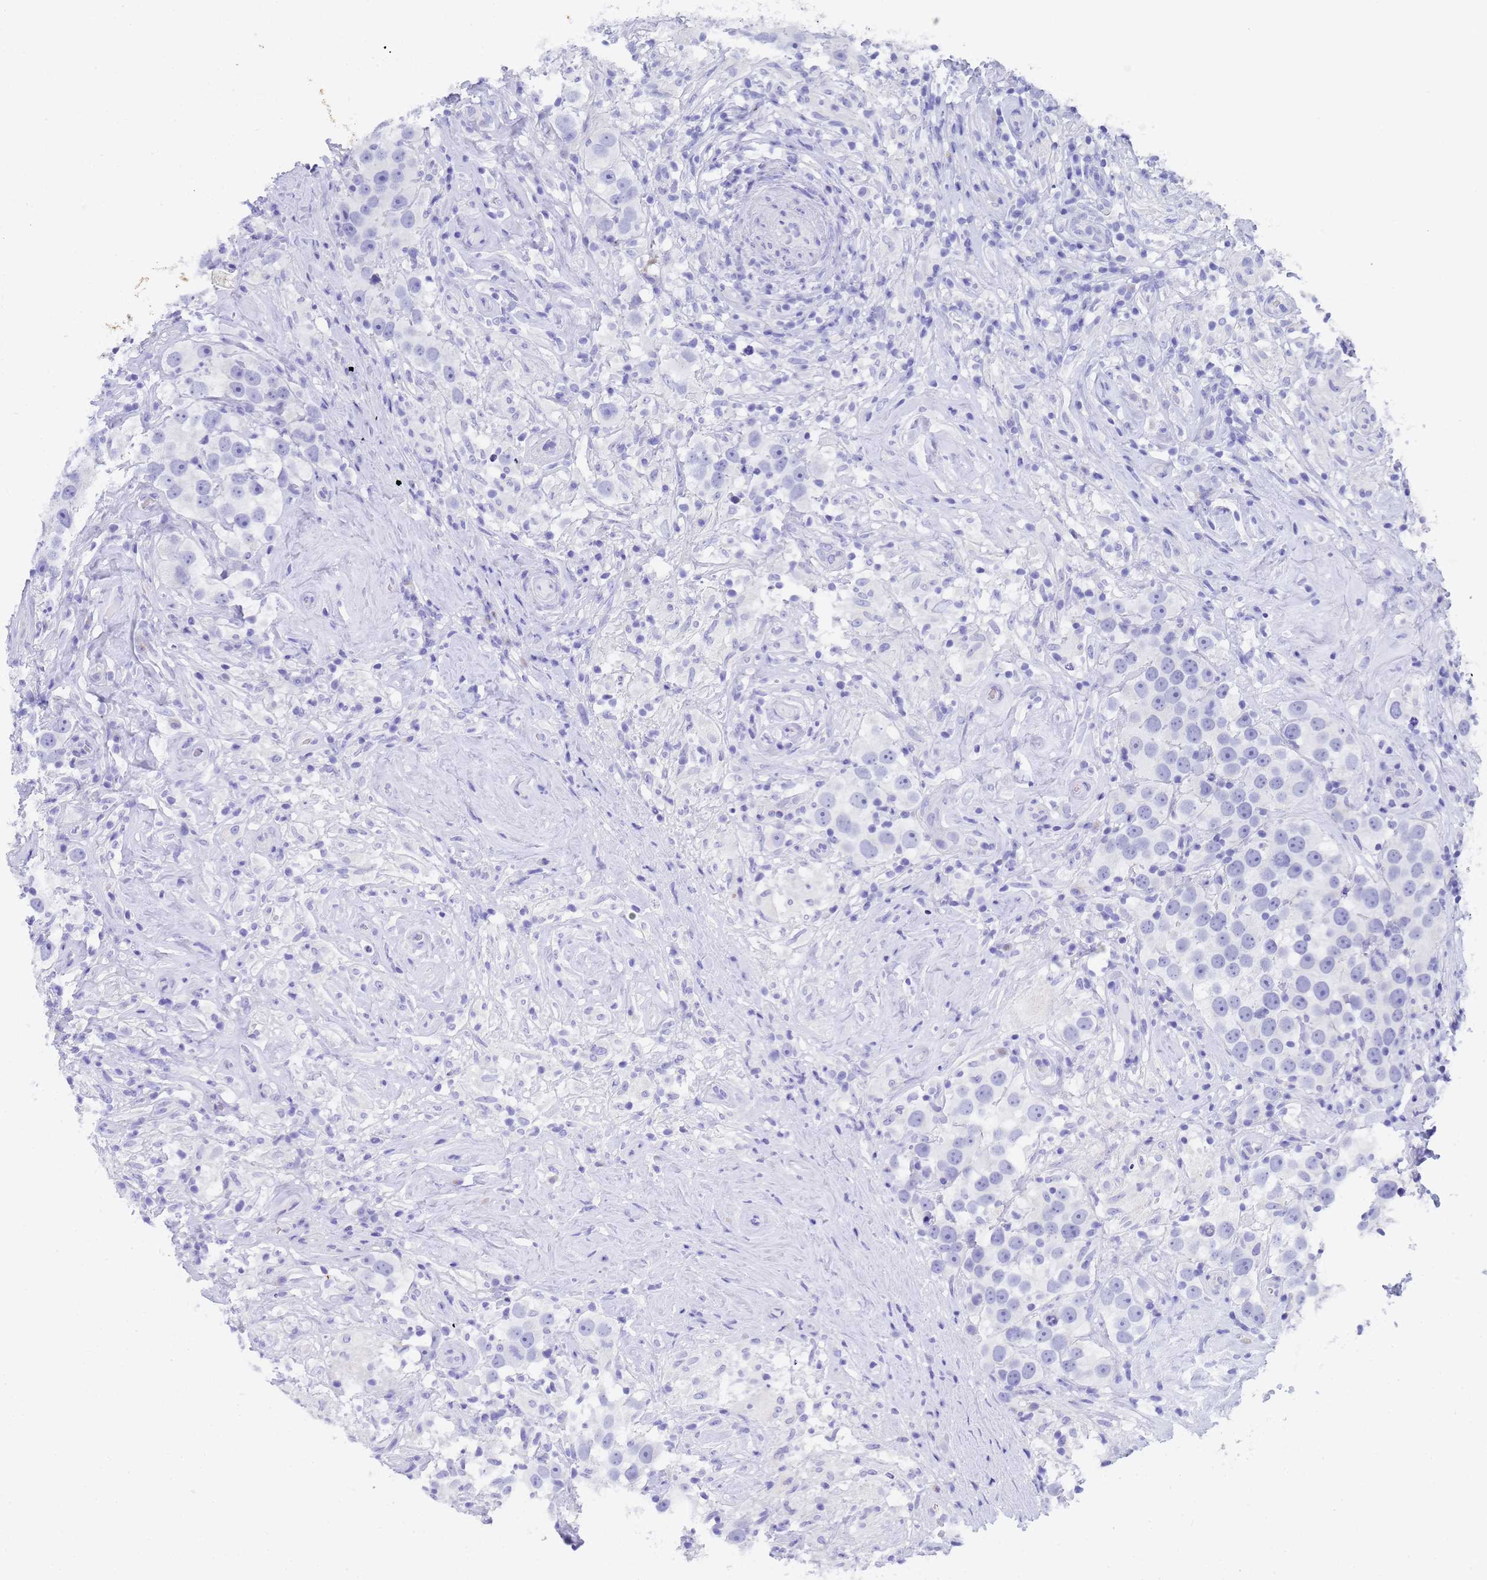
{"staining": {"intensity": "negative", "quantity": "none", "location": "none"}, "tissue": "testis cancer", "cell_type": "Tumor cells", "image_type": "cancer", "snomed": [{"axis": "morphology", "description": "Seminoma, NOS"}, {"axis": "topography", "description": "Testis"}], "caption": "The image demonstrates no staining of tumor cells in seminoma (testis).", "gene": "STATH", "patient": {"sex": "male", "age": 49}}